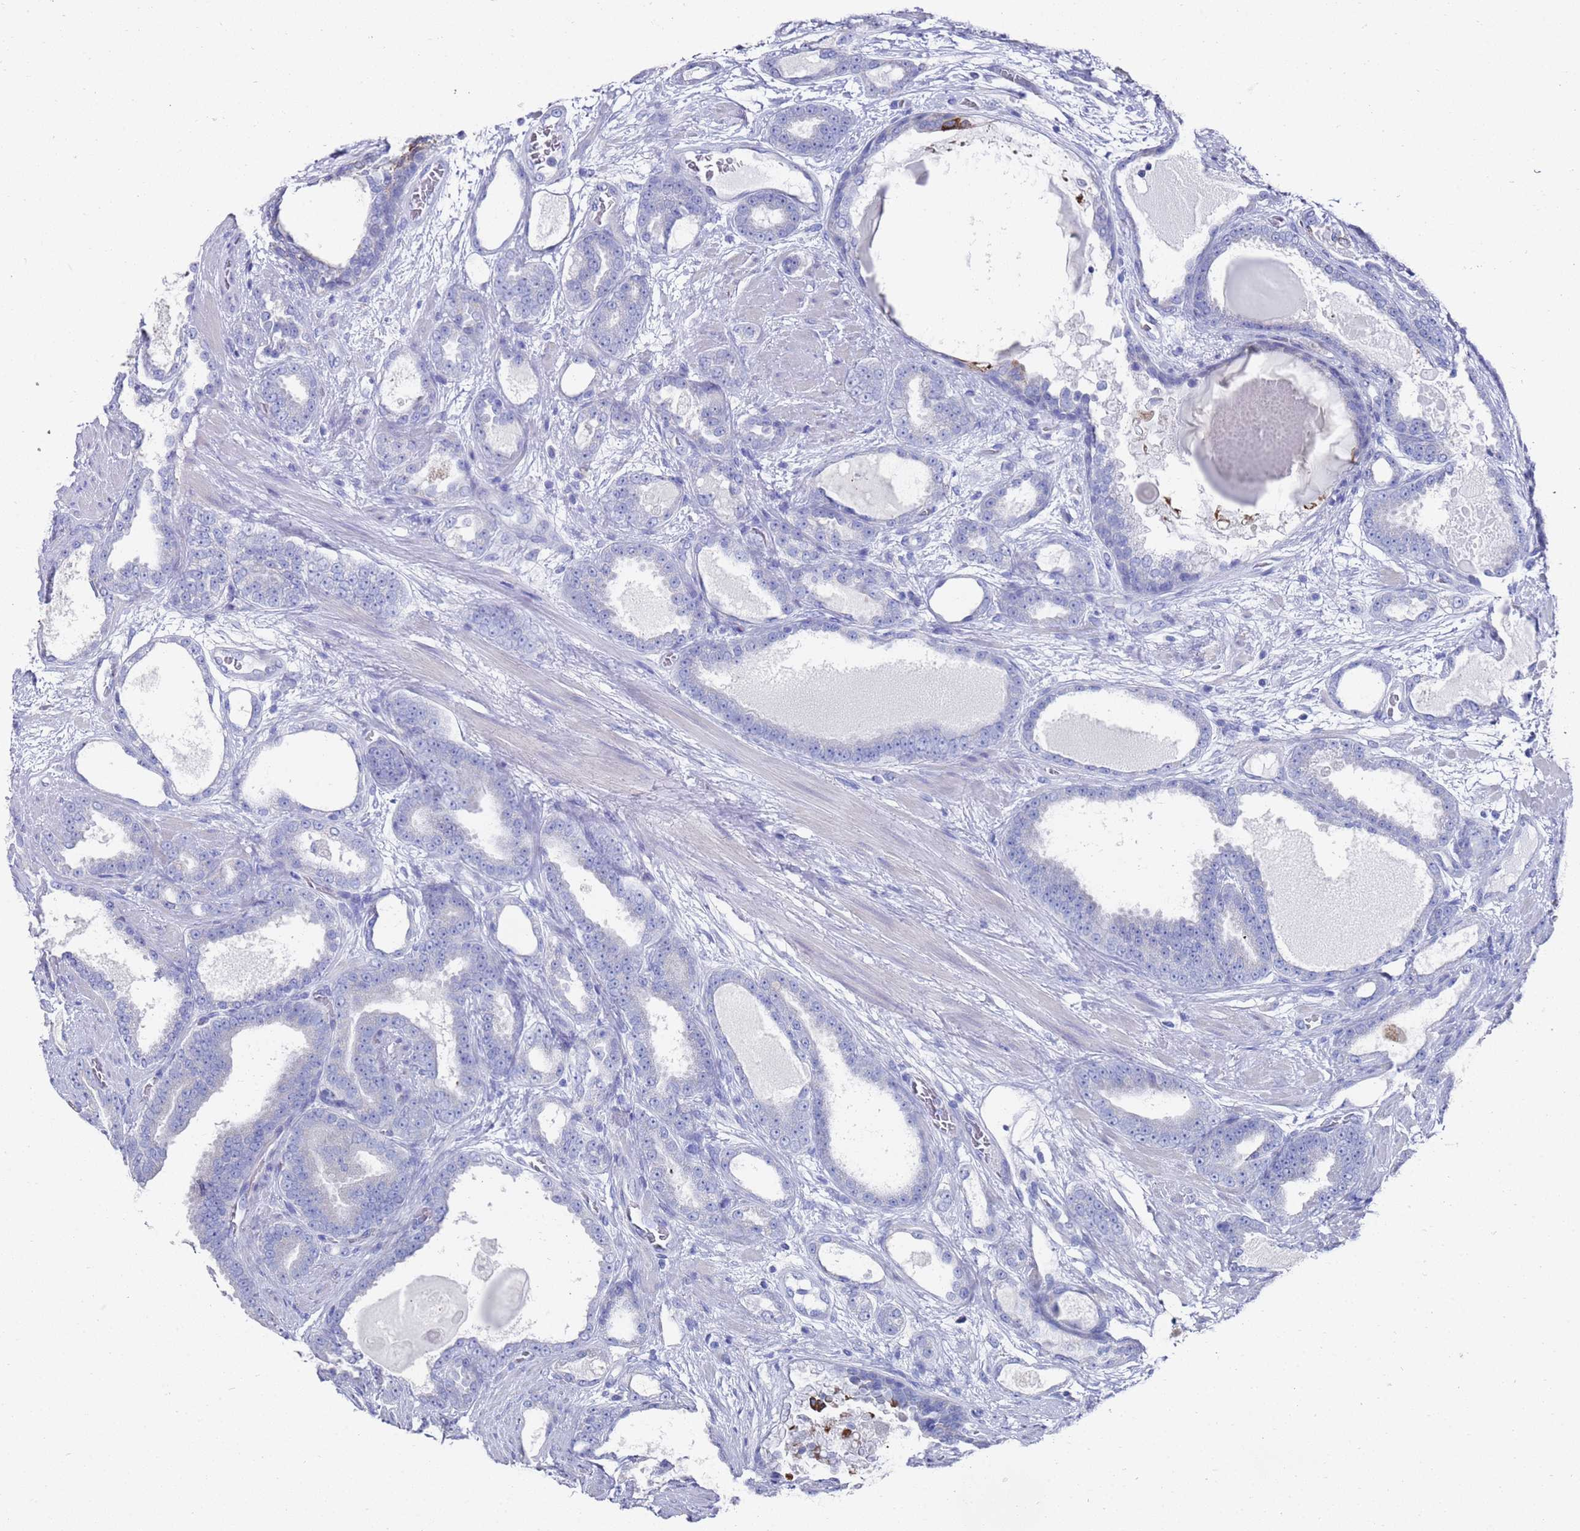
{"staining": {"intensity": "negative", "quantity": "none", "location": "none"}, "tissue": "prostate cancer", "cell_type": "Tumor cells", "image_type": "cancer", "snomed": [{"axis": "morphology", "description": "Adenocarcinoma, High grade"}, {"axis": "topography", "description": "Prostate"}], "caption": "This is an IHC photomicrograph of prostate cancer. There is no staining in tumor cells.", "gene": "SCAPER", "patient": {"sex": "male", "age": 60}}